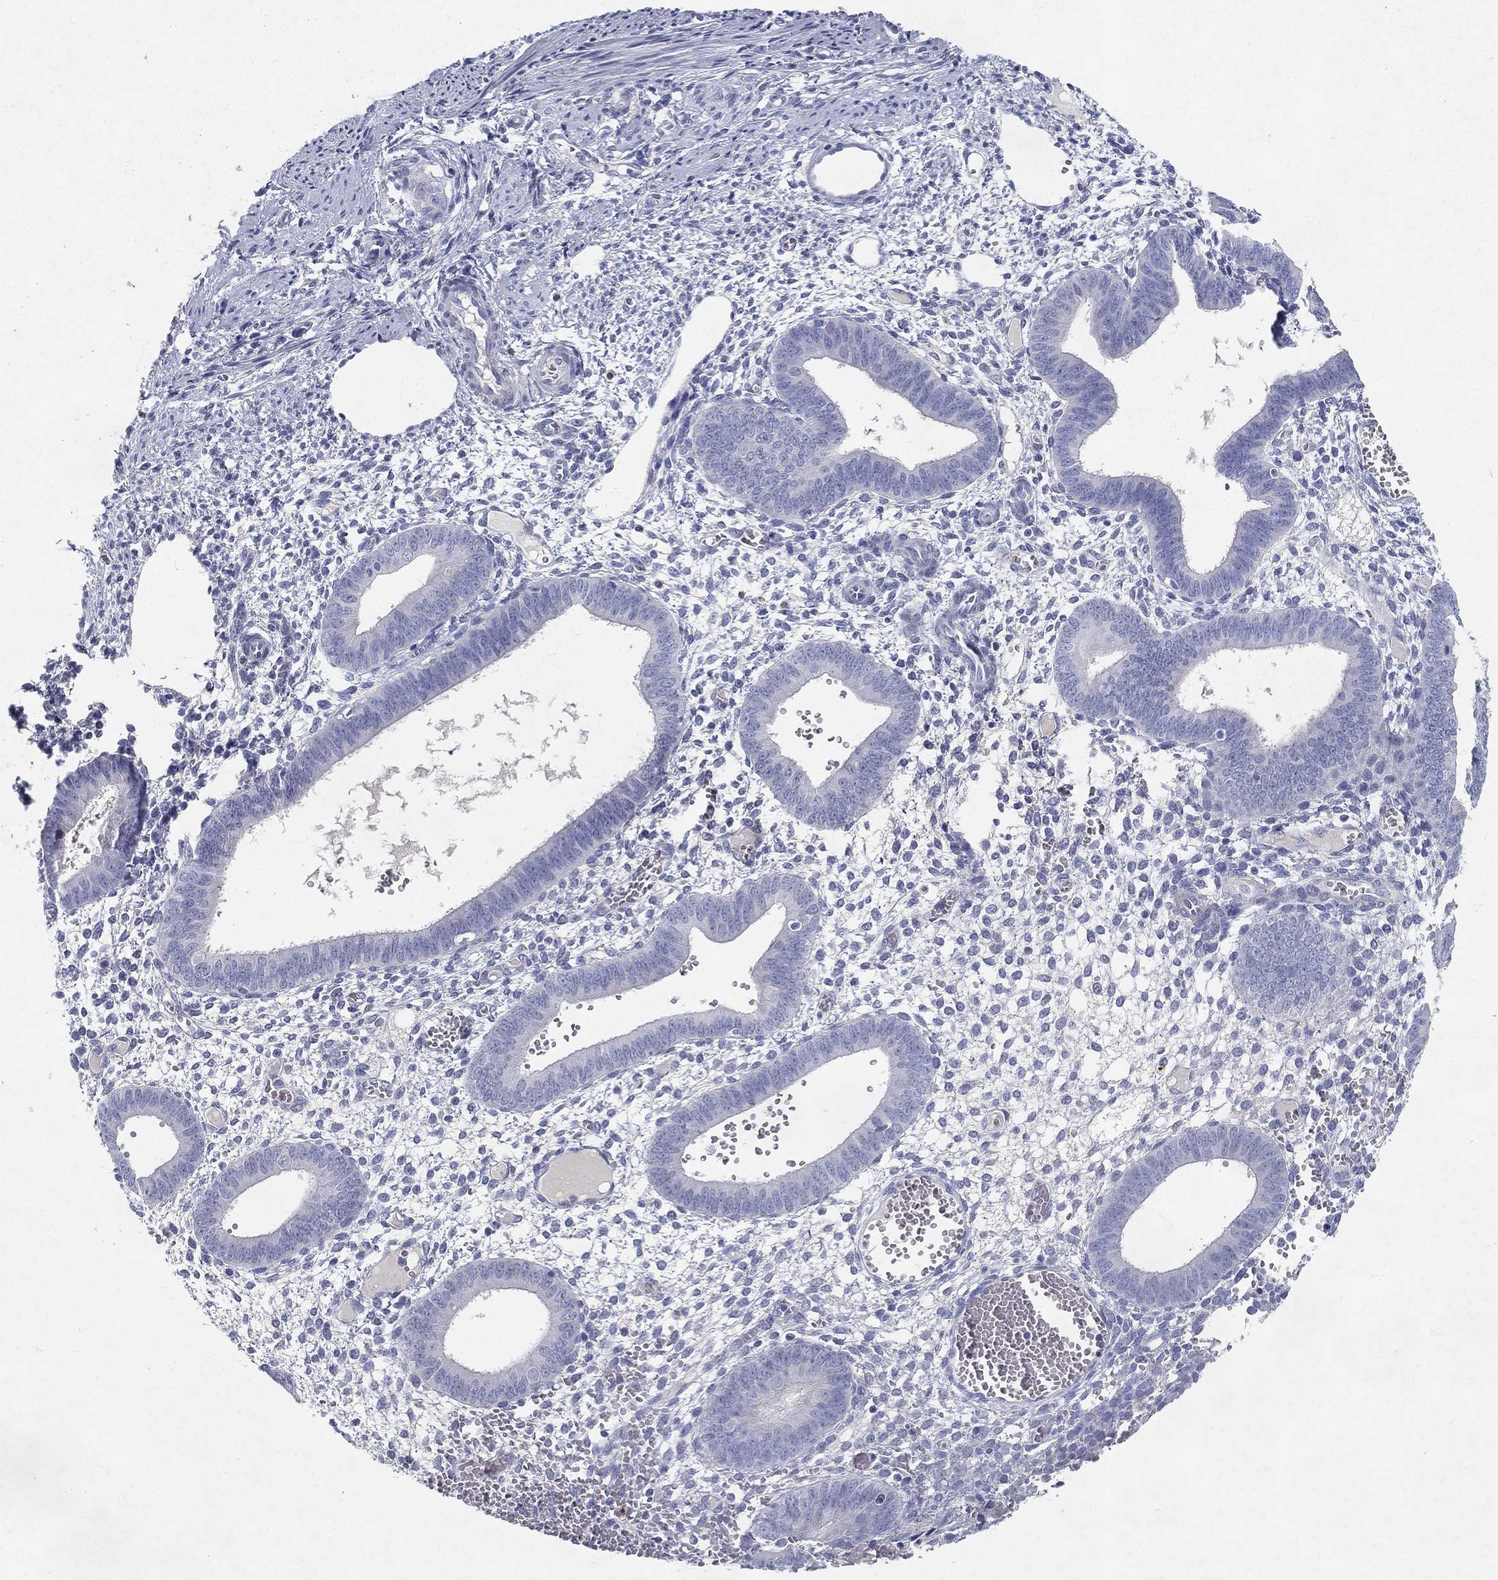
{"staining": {"intensity": "negative", "quantity": "none", "location": "none"}, "tissue": "endometrium", "cell_type": "Cells in endometrial stroma", "image_type": "normal", "snomed": [{"axis": "morphology", "description": "Normal tissue, NOS"}, {"axis": "topography", "description": "Endometrium"}], "caption": "IHC of normal human endometrium displays no staining in cells in endometrial stroma. Nuclei are stained in blue.", "gene": "RGS13", "patient": {"sex": "female", "age": 42}}